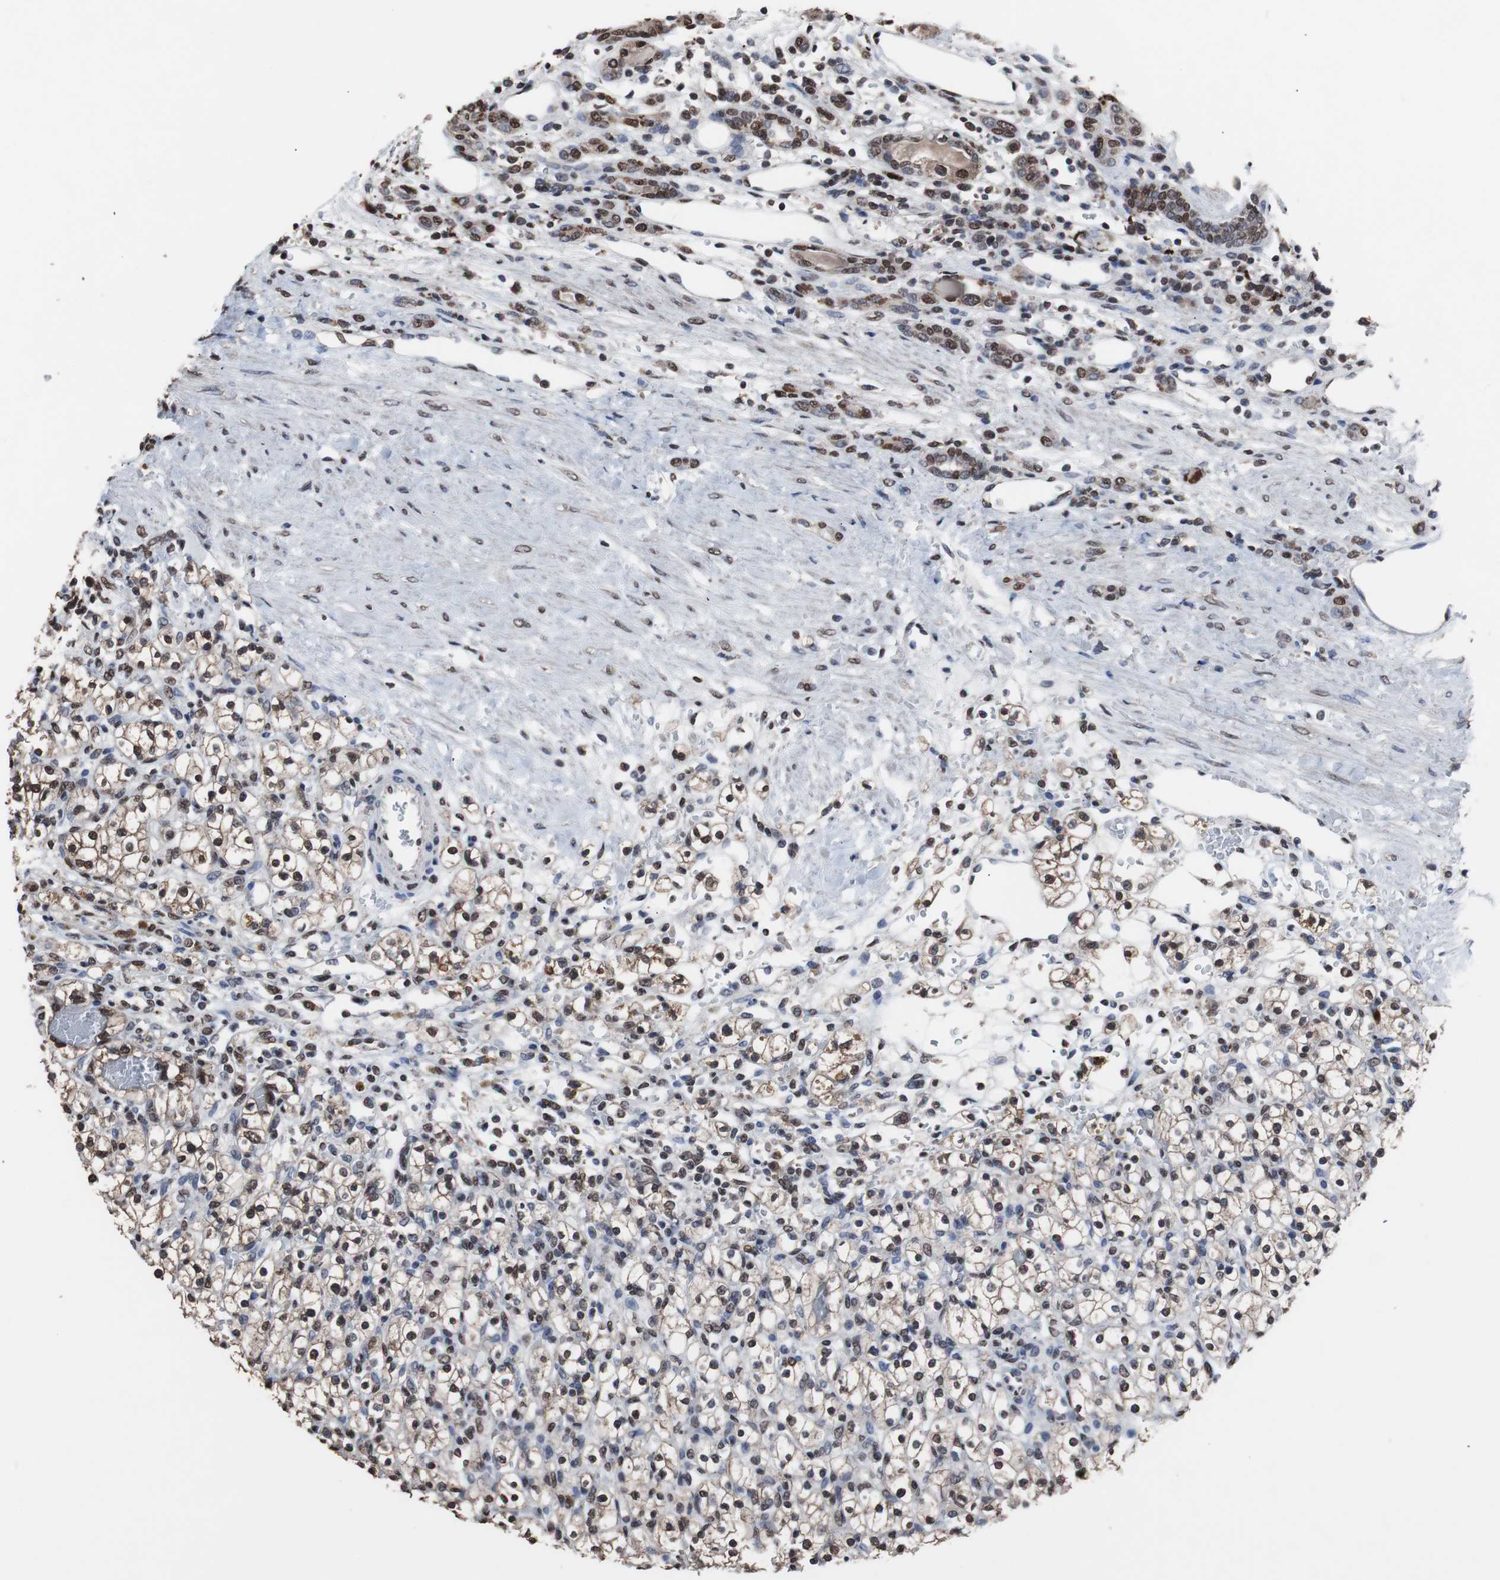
{"staining": {"intensity": "moderate", "quantity": "25%-75%", "location": "nuclear"}, "tissue": "renal cancer", "cell_type": "Tumor cells", "image_type": "cancer", "snomed": [{"axis": "morphology", "description": "Normal tissue, NOS"}, {"axis": "morphology", "description": "Adenocarcinoma, NOS"}, {"axis": "topography", "description": "Kidney"}], "caption": "Moderate nuclear staining is seen in approximately 25%-75% of tumor cells in renal adenocarcinoma.", "gene": "MED27", "patient": {"sex": "female", "age": 55}}